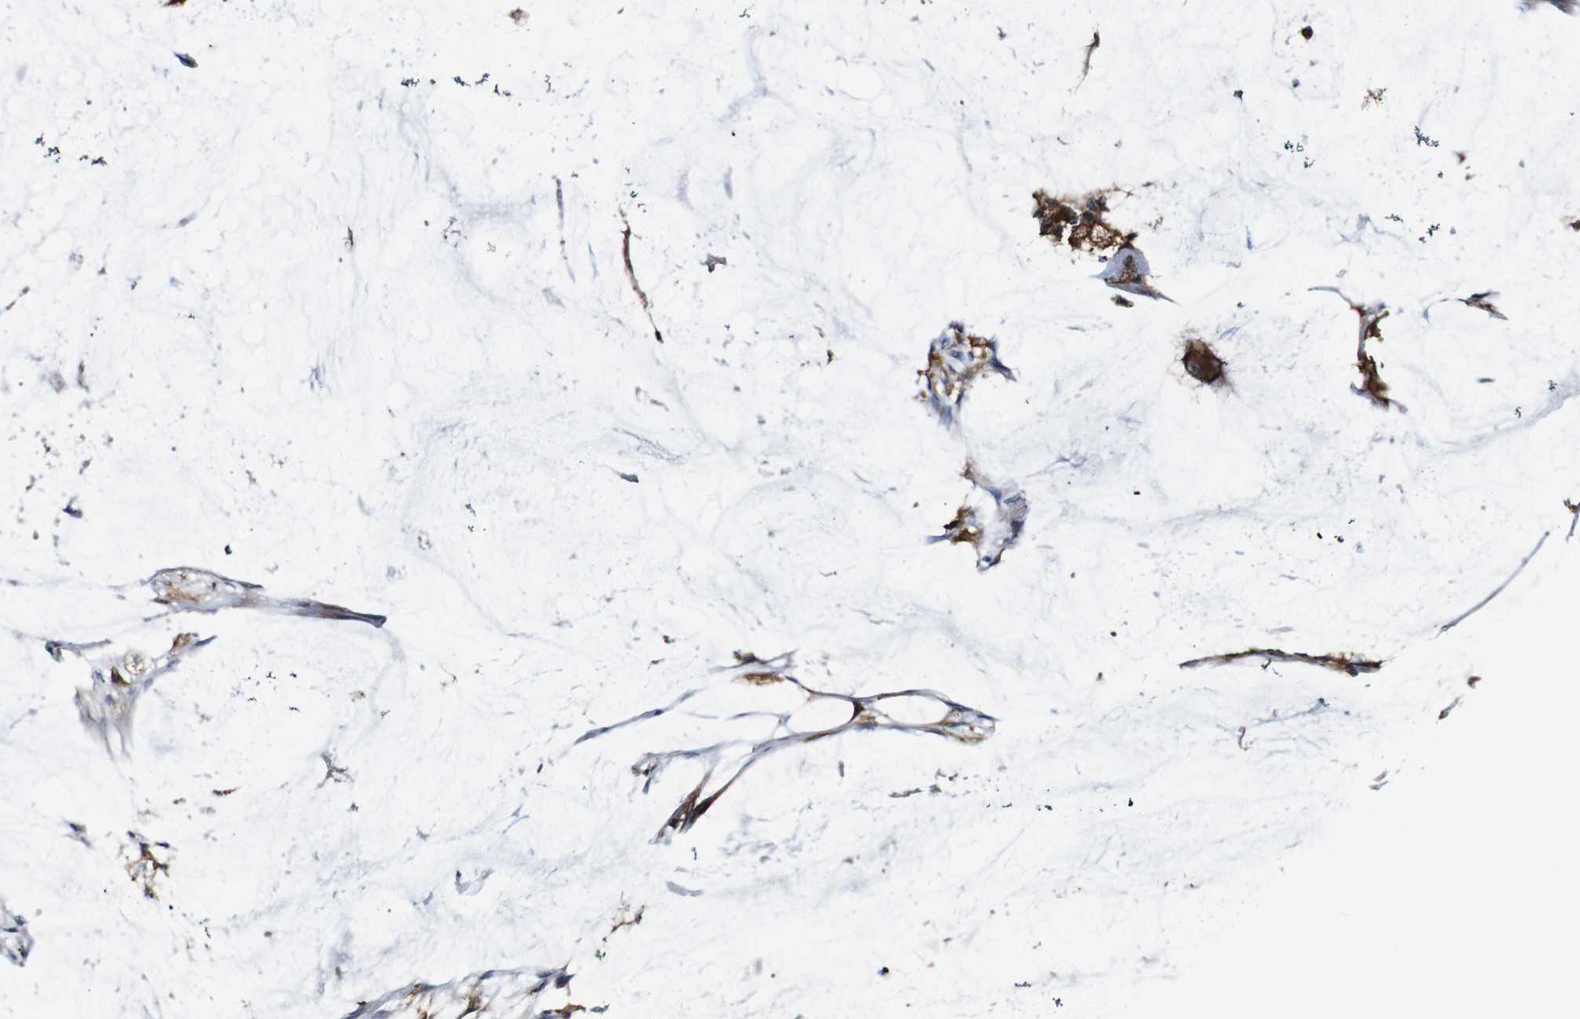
{"staining": {"intensity": "moderate", "quantity": ">75%", "location": "cytoplasmic/membranous"}, "tissue": "colorectal cancer", "cell_type": "Tumor cells", "image_type": "cancer", "snomed": [{"axis": "morphology", "description": "Adenocarcinoma, NOS"}, {"axis": "topography", "description": "Rectum"}], "caption": "Immunohistochemical staining of colorectal adenocarcinoma exhibits medium levels of moderate cytoplasmic/membranous positivity in approximately >75% of tumor cells.", "gene": "JAK2", "patient": {"sex": "female", "age": 66}}